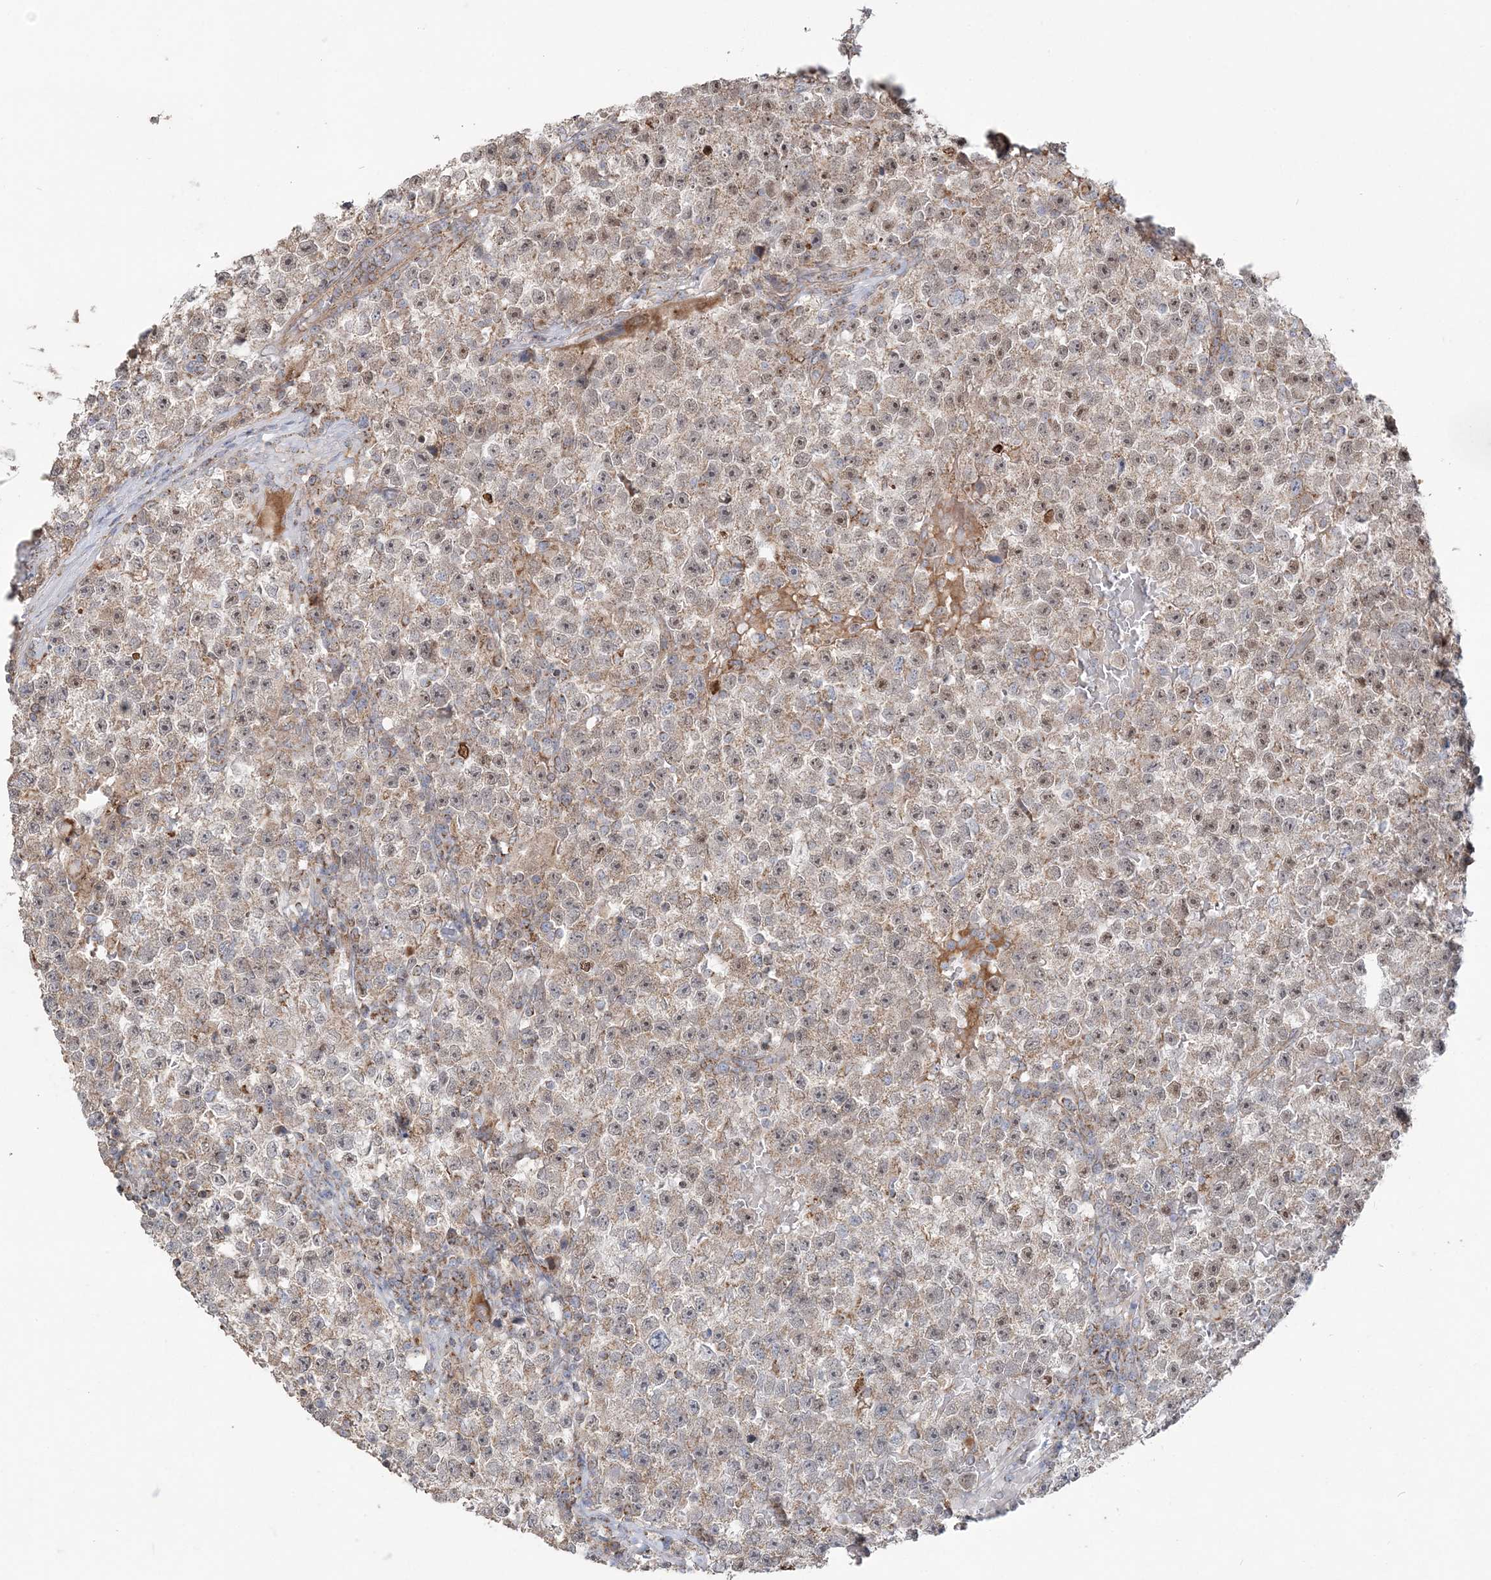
{"staining": {"intensity": "weak", "quantity": "<25%", "location": "cytoplasmic/membranous,nuclear"}, "tissue": "testis cancer", "cell_type": "Tumor cells", "image_type": "cancer", "snomed": [{"axis": "morphology", "description": "Seminoma, NOS"}, {"axis": "topography", "description": "Testis"}], "caption": "IHC of human testis seminoma demonstrates no staining in tumor cells. Nuclei are stained in blue.", "gene": "SCLT1", "patient": {"sex": "male", "age": 22}}